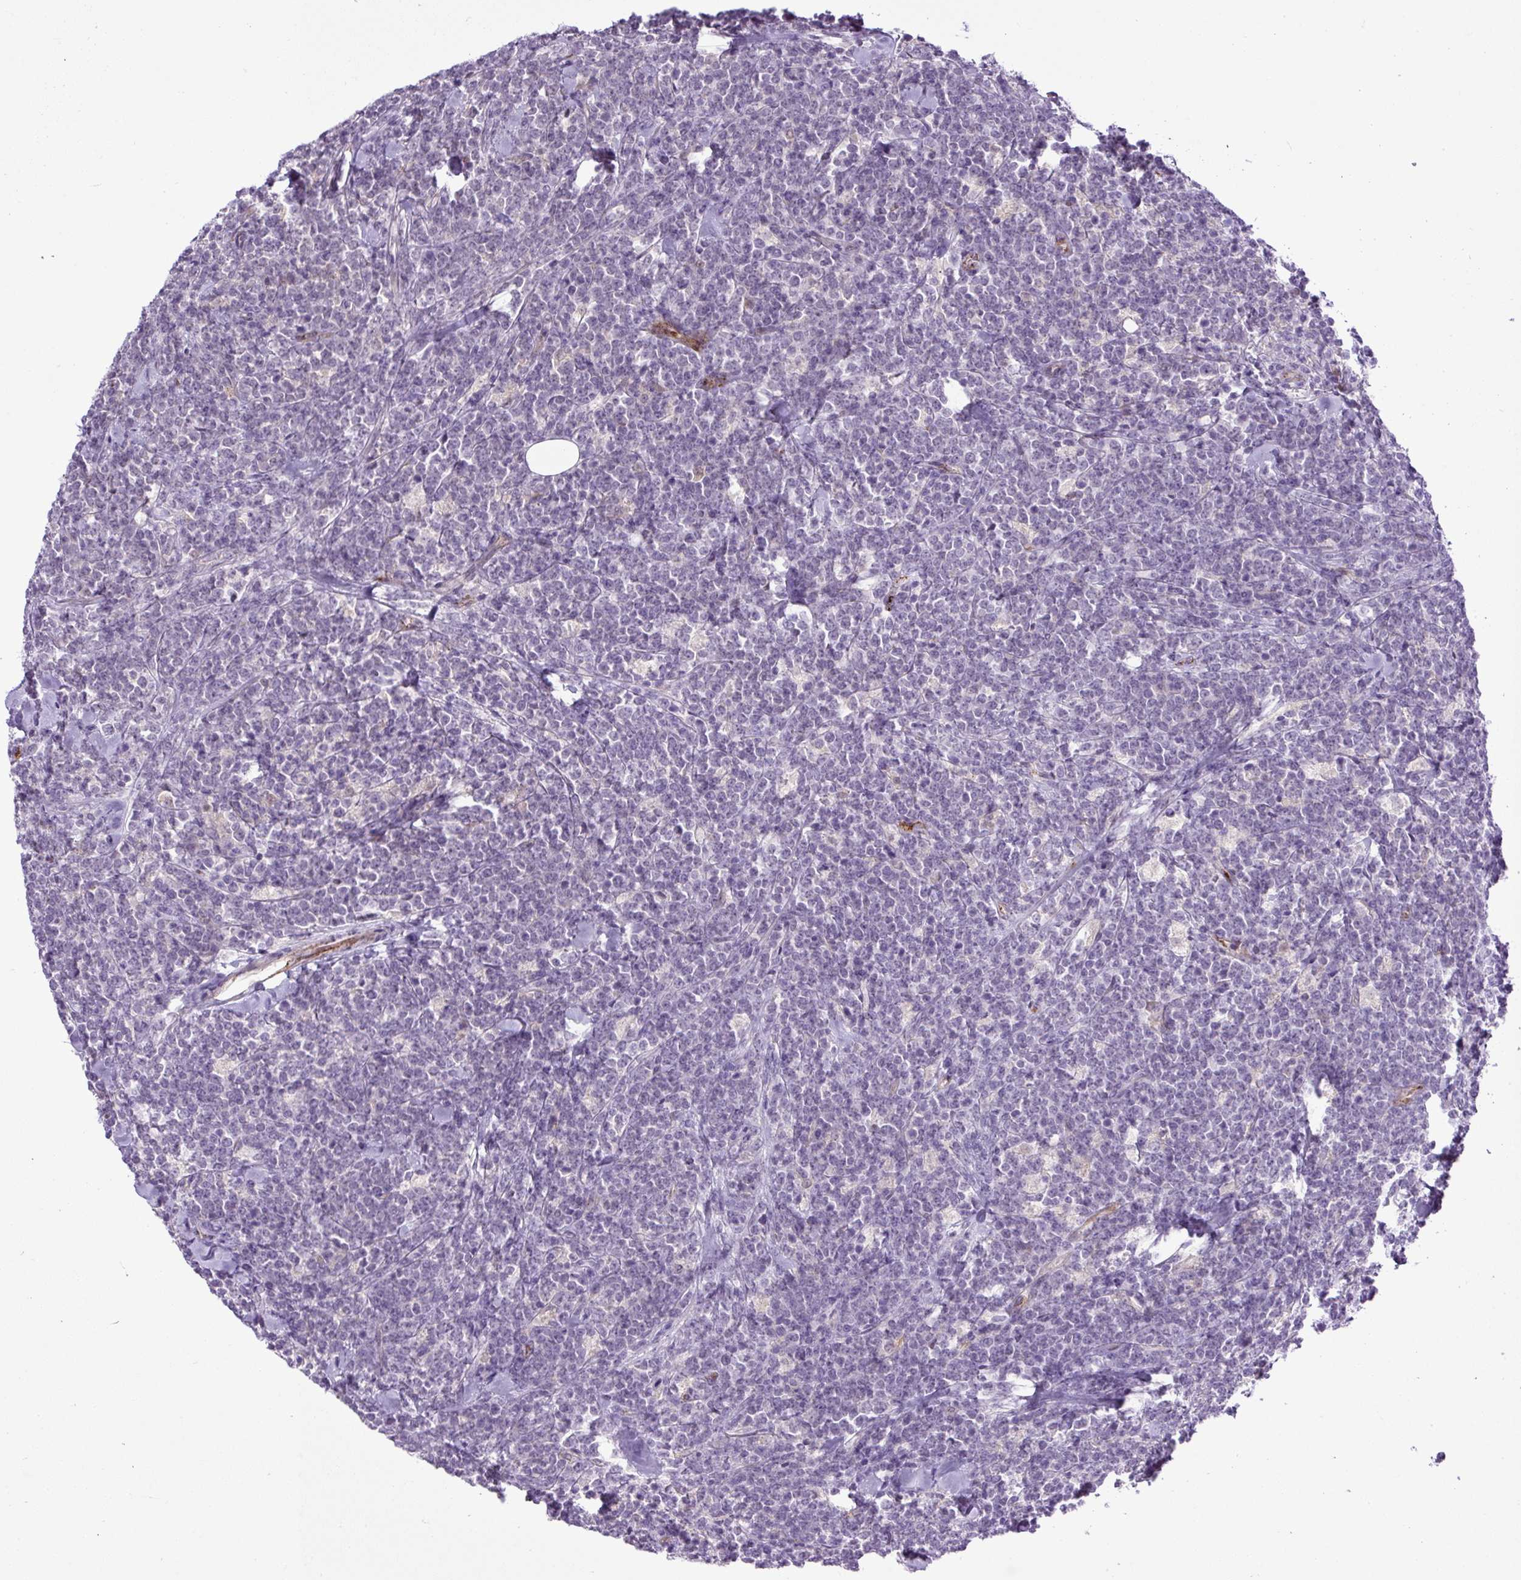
{"staining": {"intensity": "negative", "quantity": "none", "location": "none"}, "tissue": "lymphoma", "cell_type": "Tumor cells", "image_type": "cancer", "snomed": [{"axis": "morphology", "description": "Malignant lymphoma, non-Hodgkin's type, High grade"}, {"axis": "topography", "description": "Small intestine"}, {"axis": "topography", "description": "Colon"}], "caption": "Human lymphoma stained for a protein using immunohistochemistry (IHC) exhibits no staining in tumor cells.", "gene": "LEFTY2", "patient": {"sex": "male", "age": 8}}